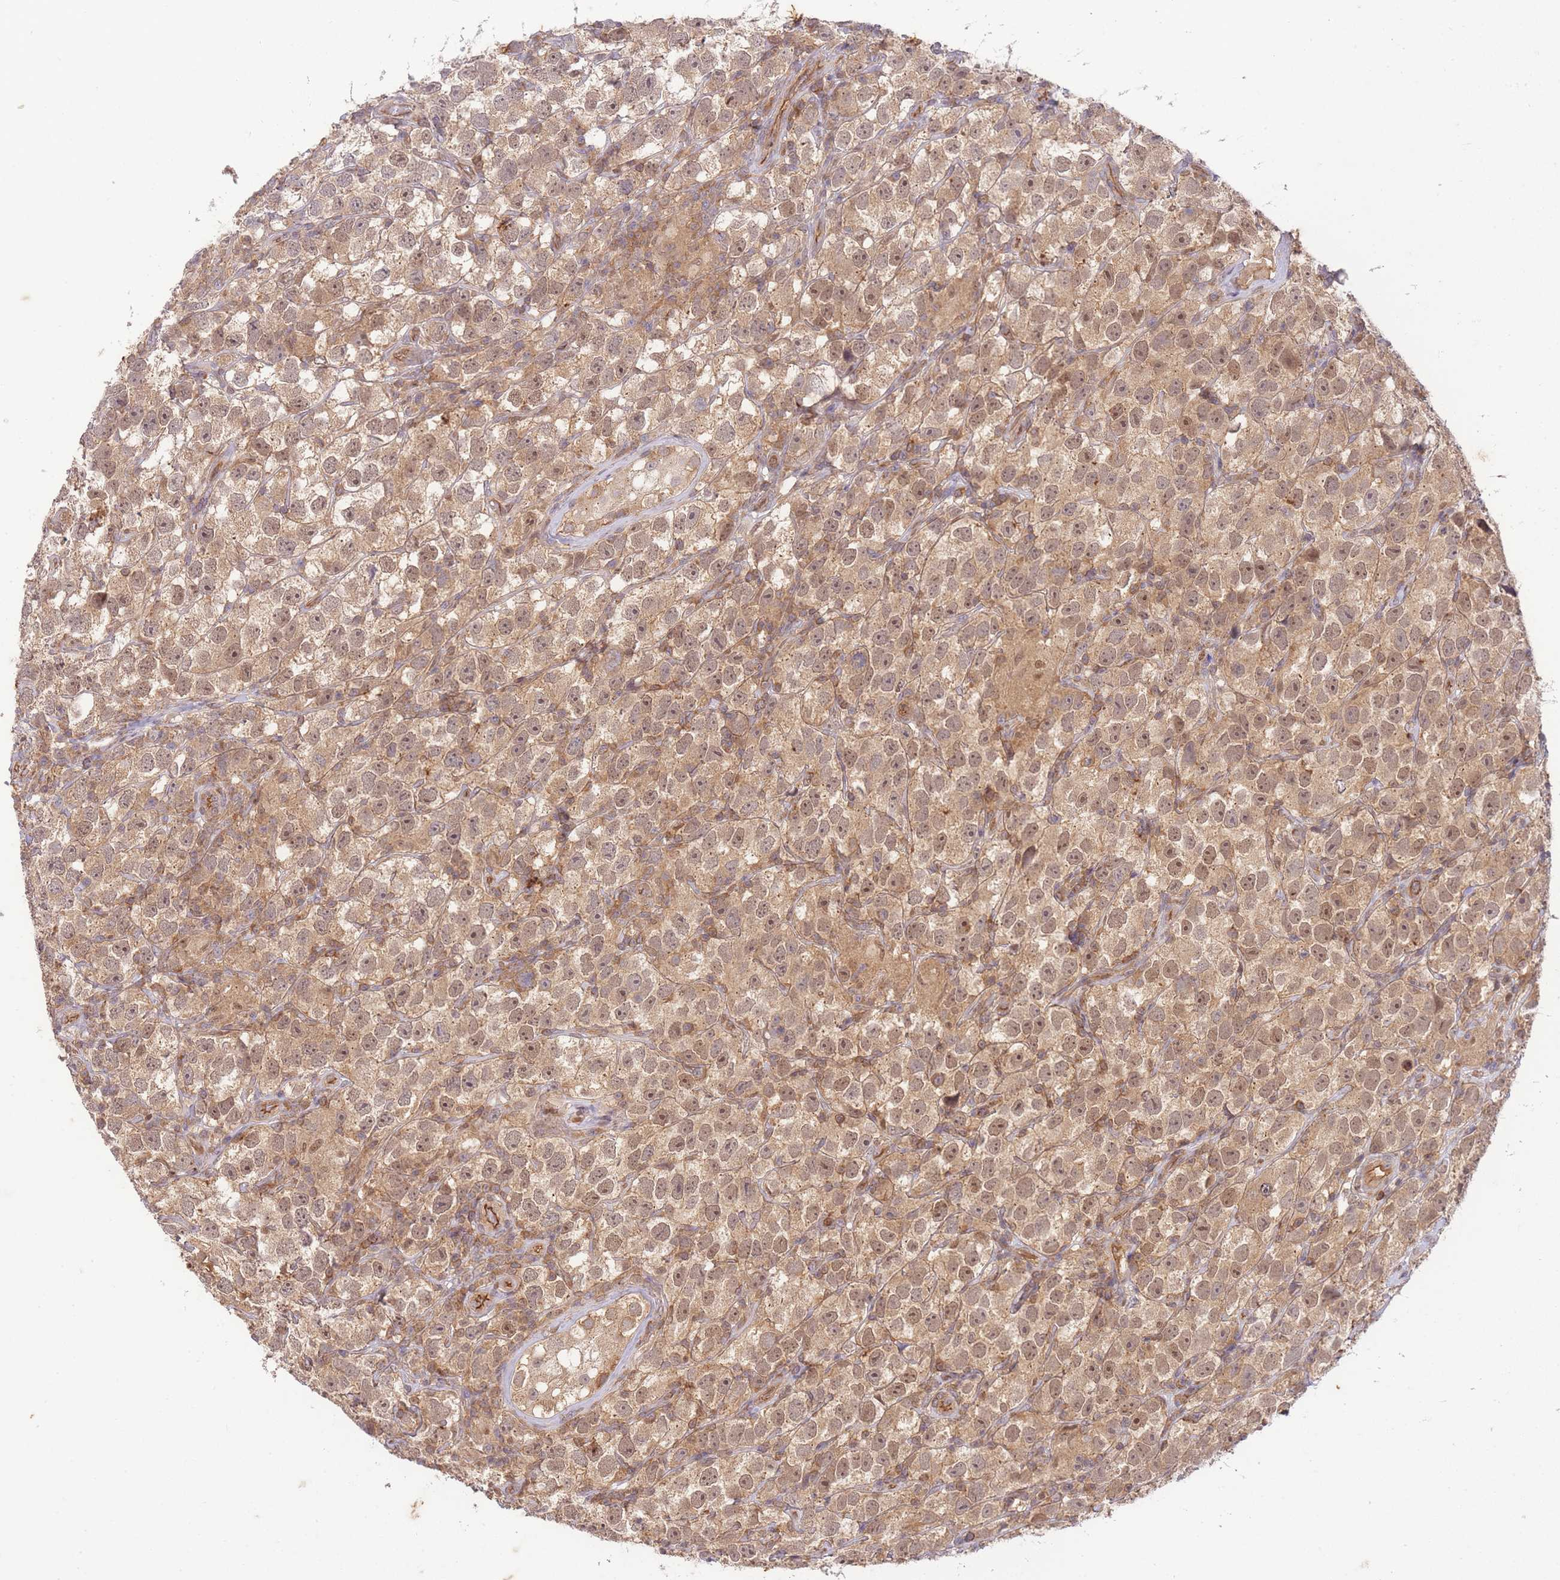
{"staining": {"intensity": "moderate", "quantity": ">75%", "location": "cytoplasmic/membranous,nuclear"}, "tissue": "testis cancer", "cell_type": "Tumor cells", "image_type": "cancer", "snomed": [{"axis": "morphology", "description": "Seminoma, NOS"}, {"axis": "topography", "description": "Testis"}], "caption": "Tumor cells demonstrate moderate cytoplasmic/membranous and nuclear staining in about >75% of cells in testis cancer.", "gene": "ST8SIA4", "patient": {"sex": "male", "age": 26}}